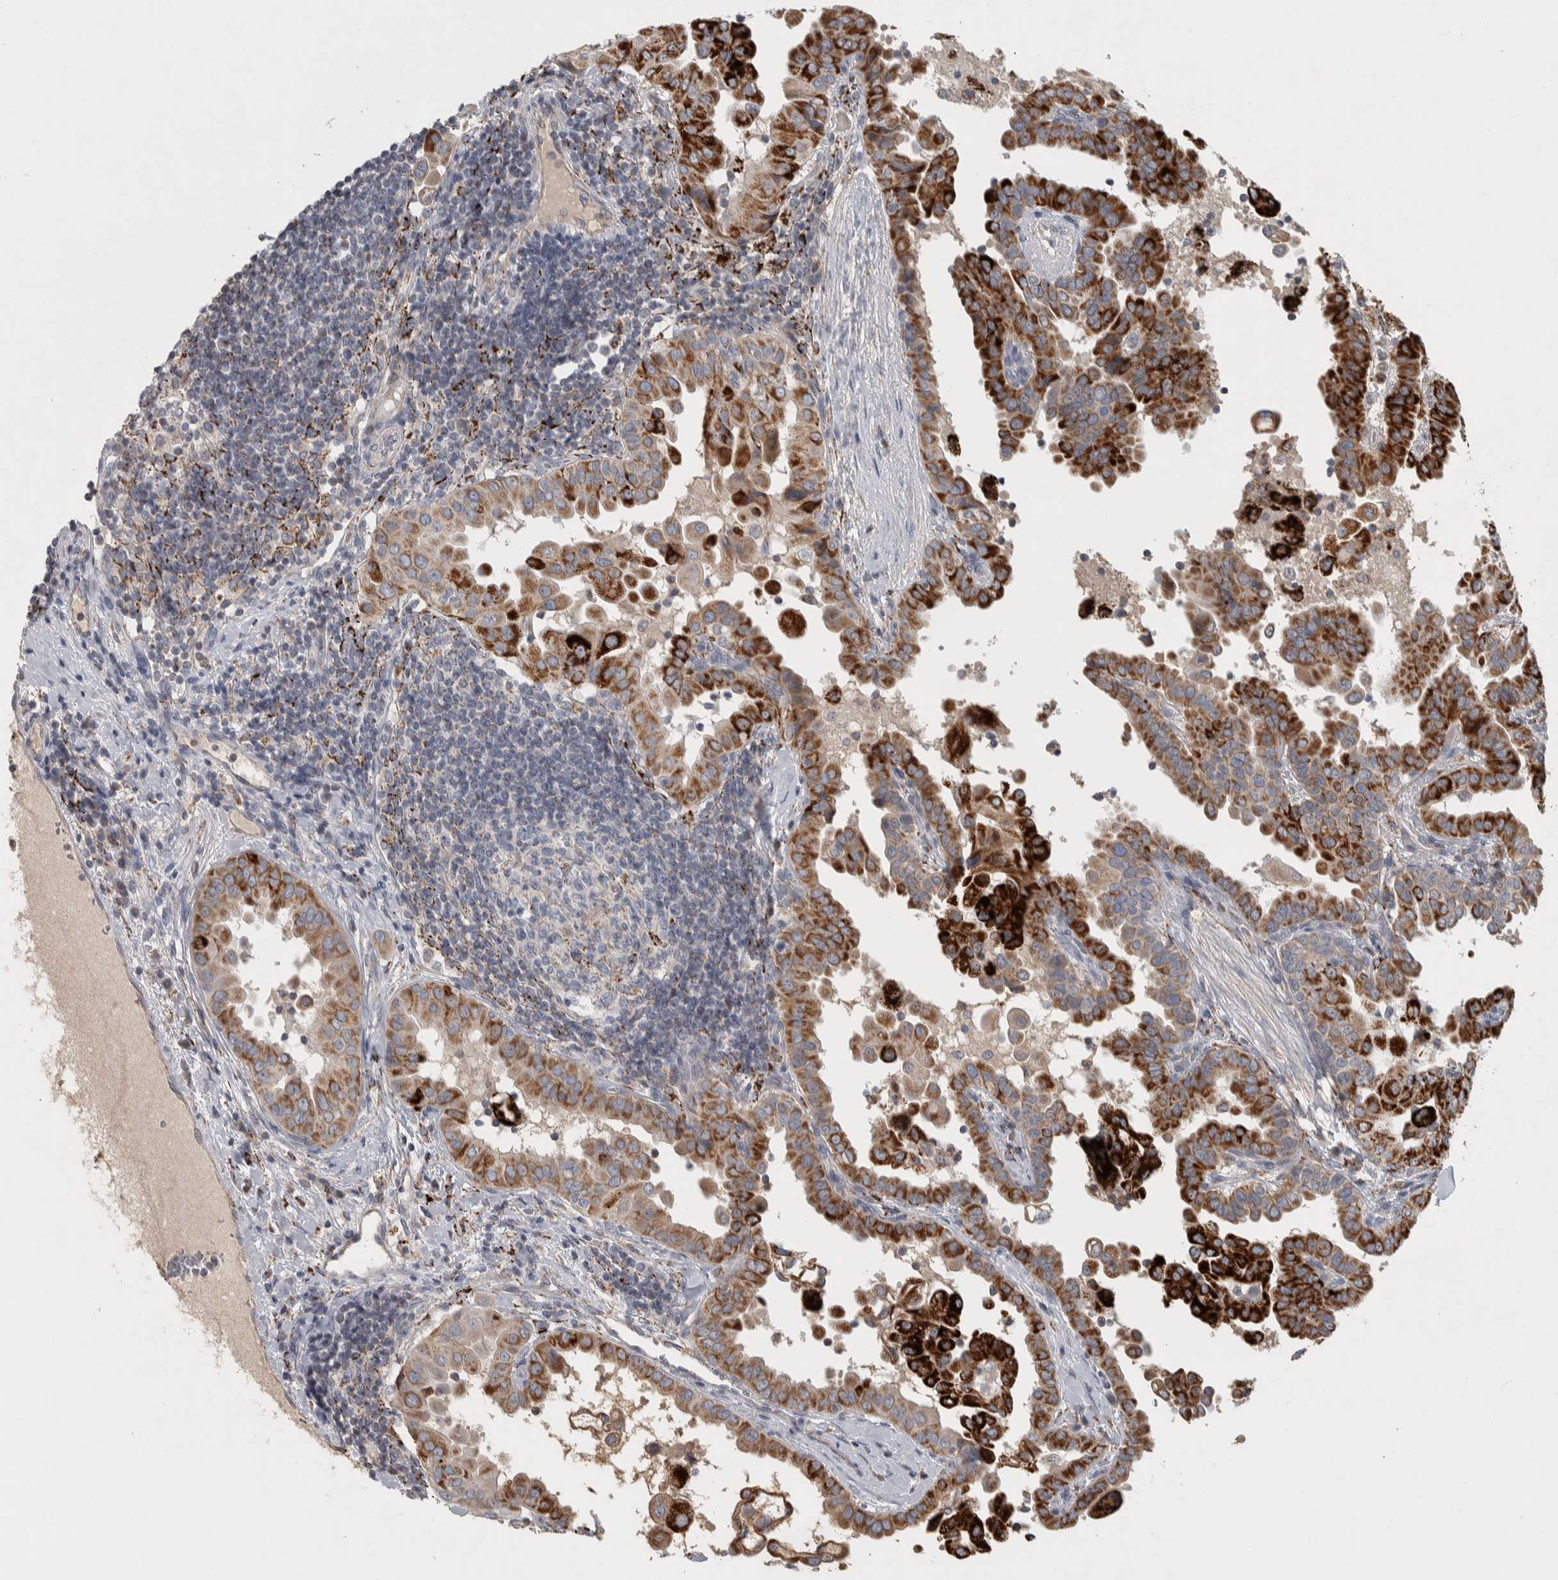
{"staining": {"intensity": "strong", "quantity": "25%-75%", "location": "cytoplasmic/membranous"}, "tissue": "thyroid cancer", "cell_type": "Tumor cells", "image_type": "cancer", "snomed": [{"axis": "morphology", "description": "Papillary adenocarcinoma, NOS"}, {"axis": "topography", "description": "Thyroid gland"}], "caption": "This histopathology image reveals IHC staining of thyroid cancer, with high strong cytoplasmic/membranous positivity in about 25%-75% of tumor cells.", "gene": "FAM78A", "patient": {"sex": "male", "age": 33}}